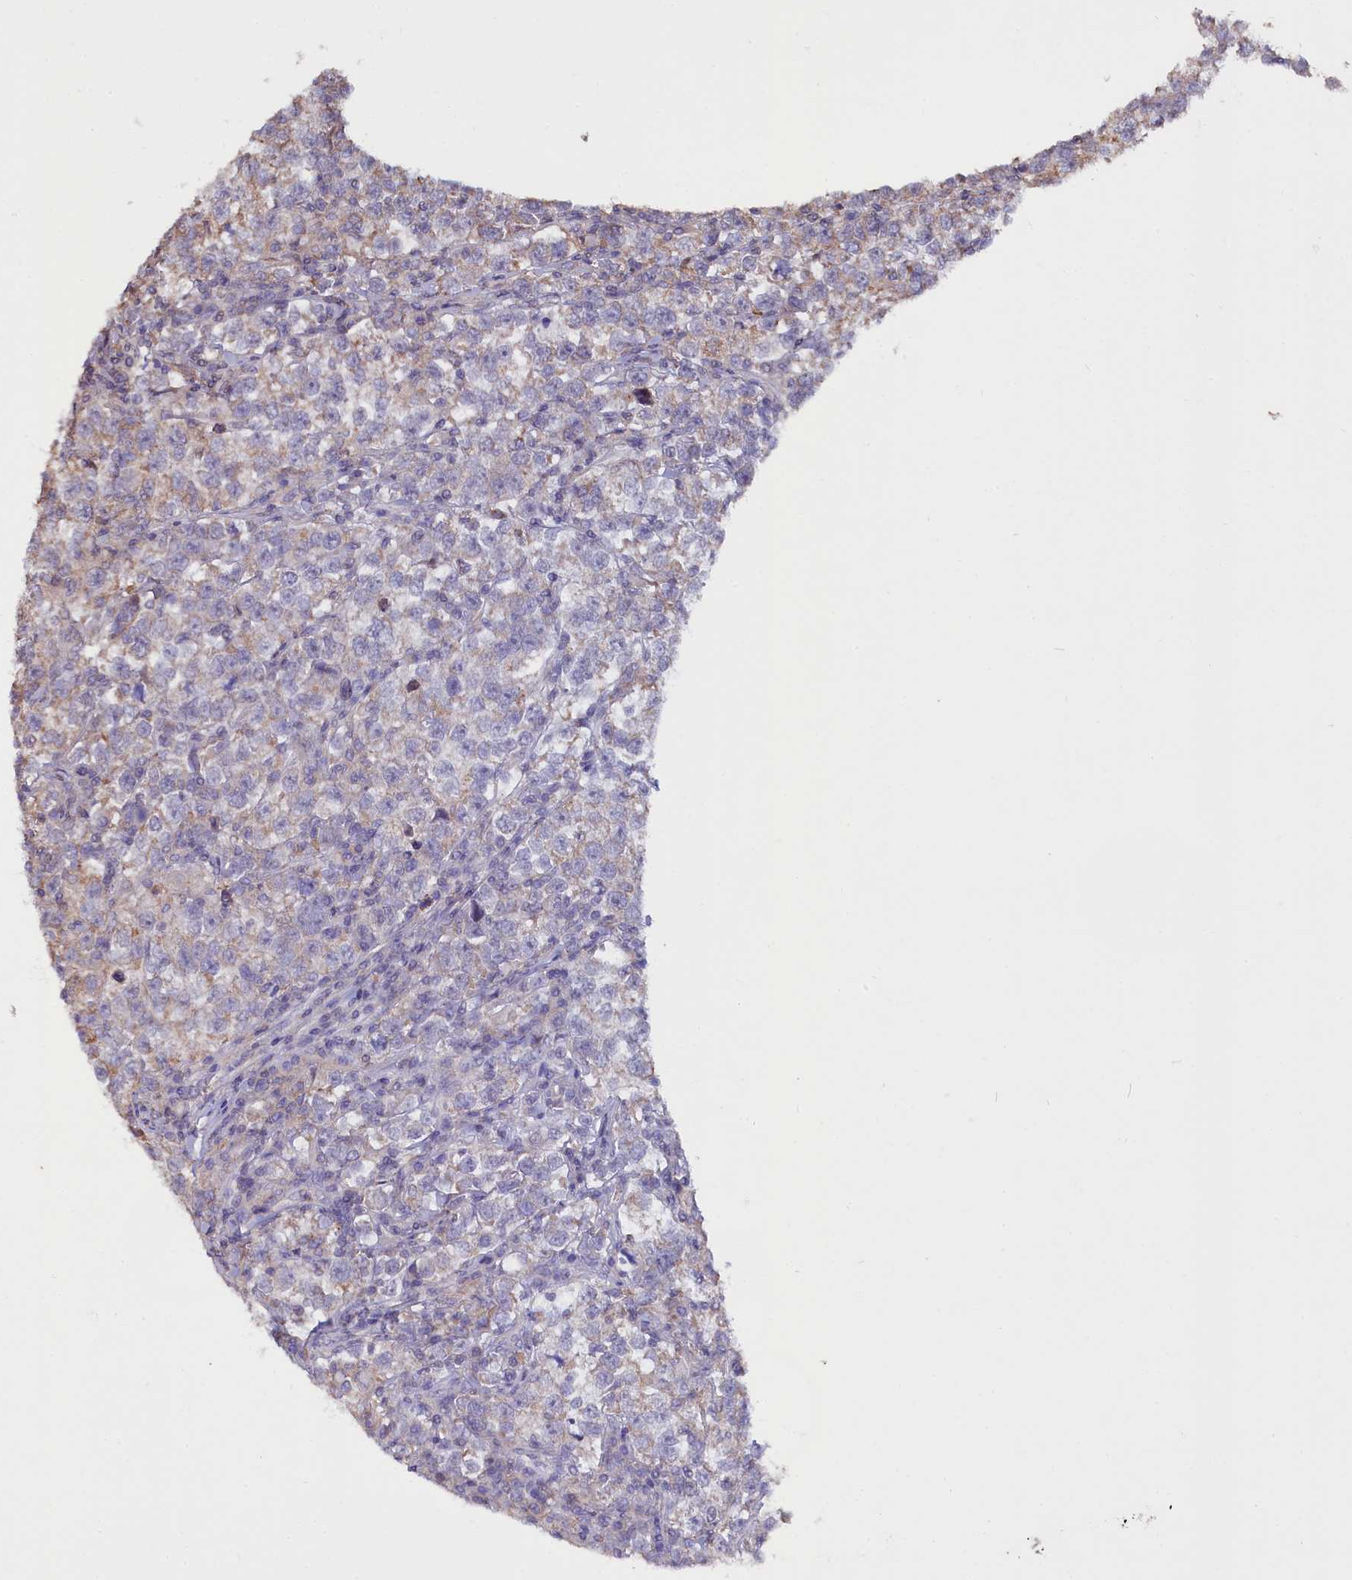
{"staining": {"intensity": "weak", "quantity": "<25%", "location": "cytoplasmic/membranous"}, "tissue": "testis cancer", "cell_type": "Tumor cells", "image_type": "cancer", "snomed": [{"axis": "morphology", "description": "Normal tissue, NOS"}, {"axis": "morphology", "description": "Seminoma, NOS"}, {"axis": "topography", "description": "Testis"}], "caption": "An IHC micrograph of testis seminoma is shown. There is no staining in tumor cells of testis seminoma. The staining is performed using DAB (3,3'-diaminobenzidine) brown chromogen with nuclei counter-stained in using hematoxylin.", "gene": "RPUSD3", "patient": {"sex": "male", "age": 43}}